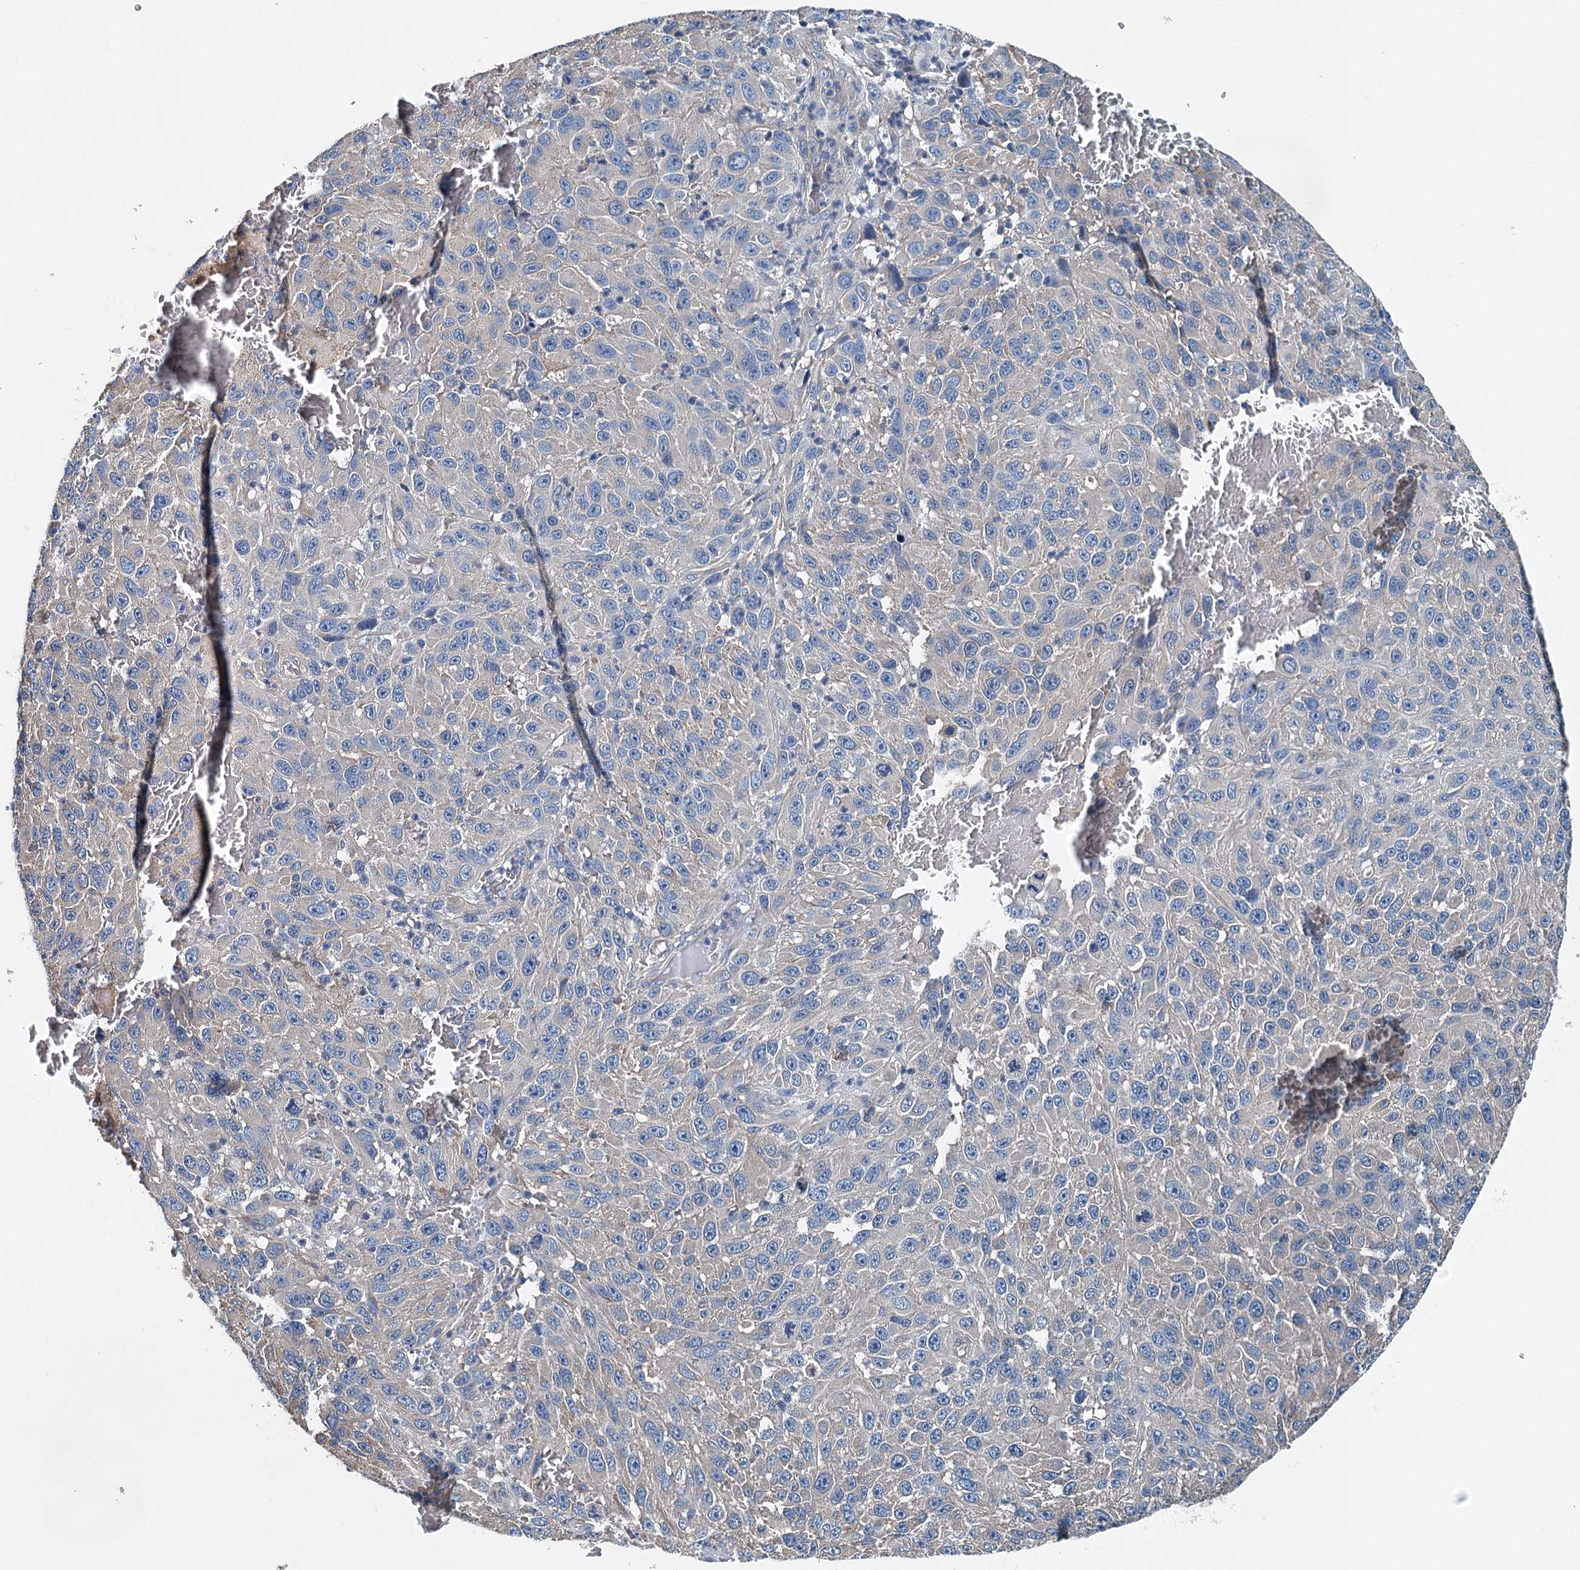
{"staining": {"intensity": "negative", "quantity": "none", "location": "none"}, "tissue": "melanoma", "cell_type": "Tumor cells", "image_type": "cancer", "snomed": [{"axis": "morphology", "description": "Malignant melanoma, NOS"}, {"axis": "topography", "description": "Skin"}], "caption": "Tumor cells show no significant protein staining in melanoma.", "gene": "BHMT", "patient": {"sex": "female", "age": 96}}